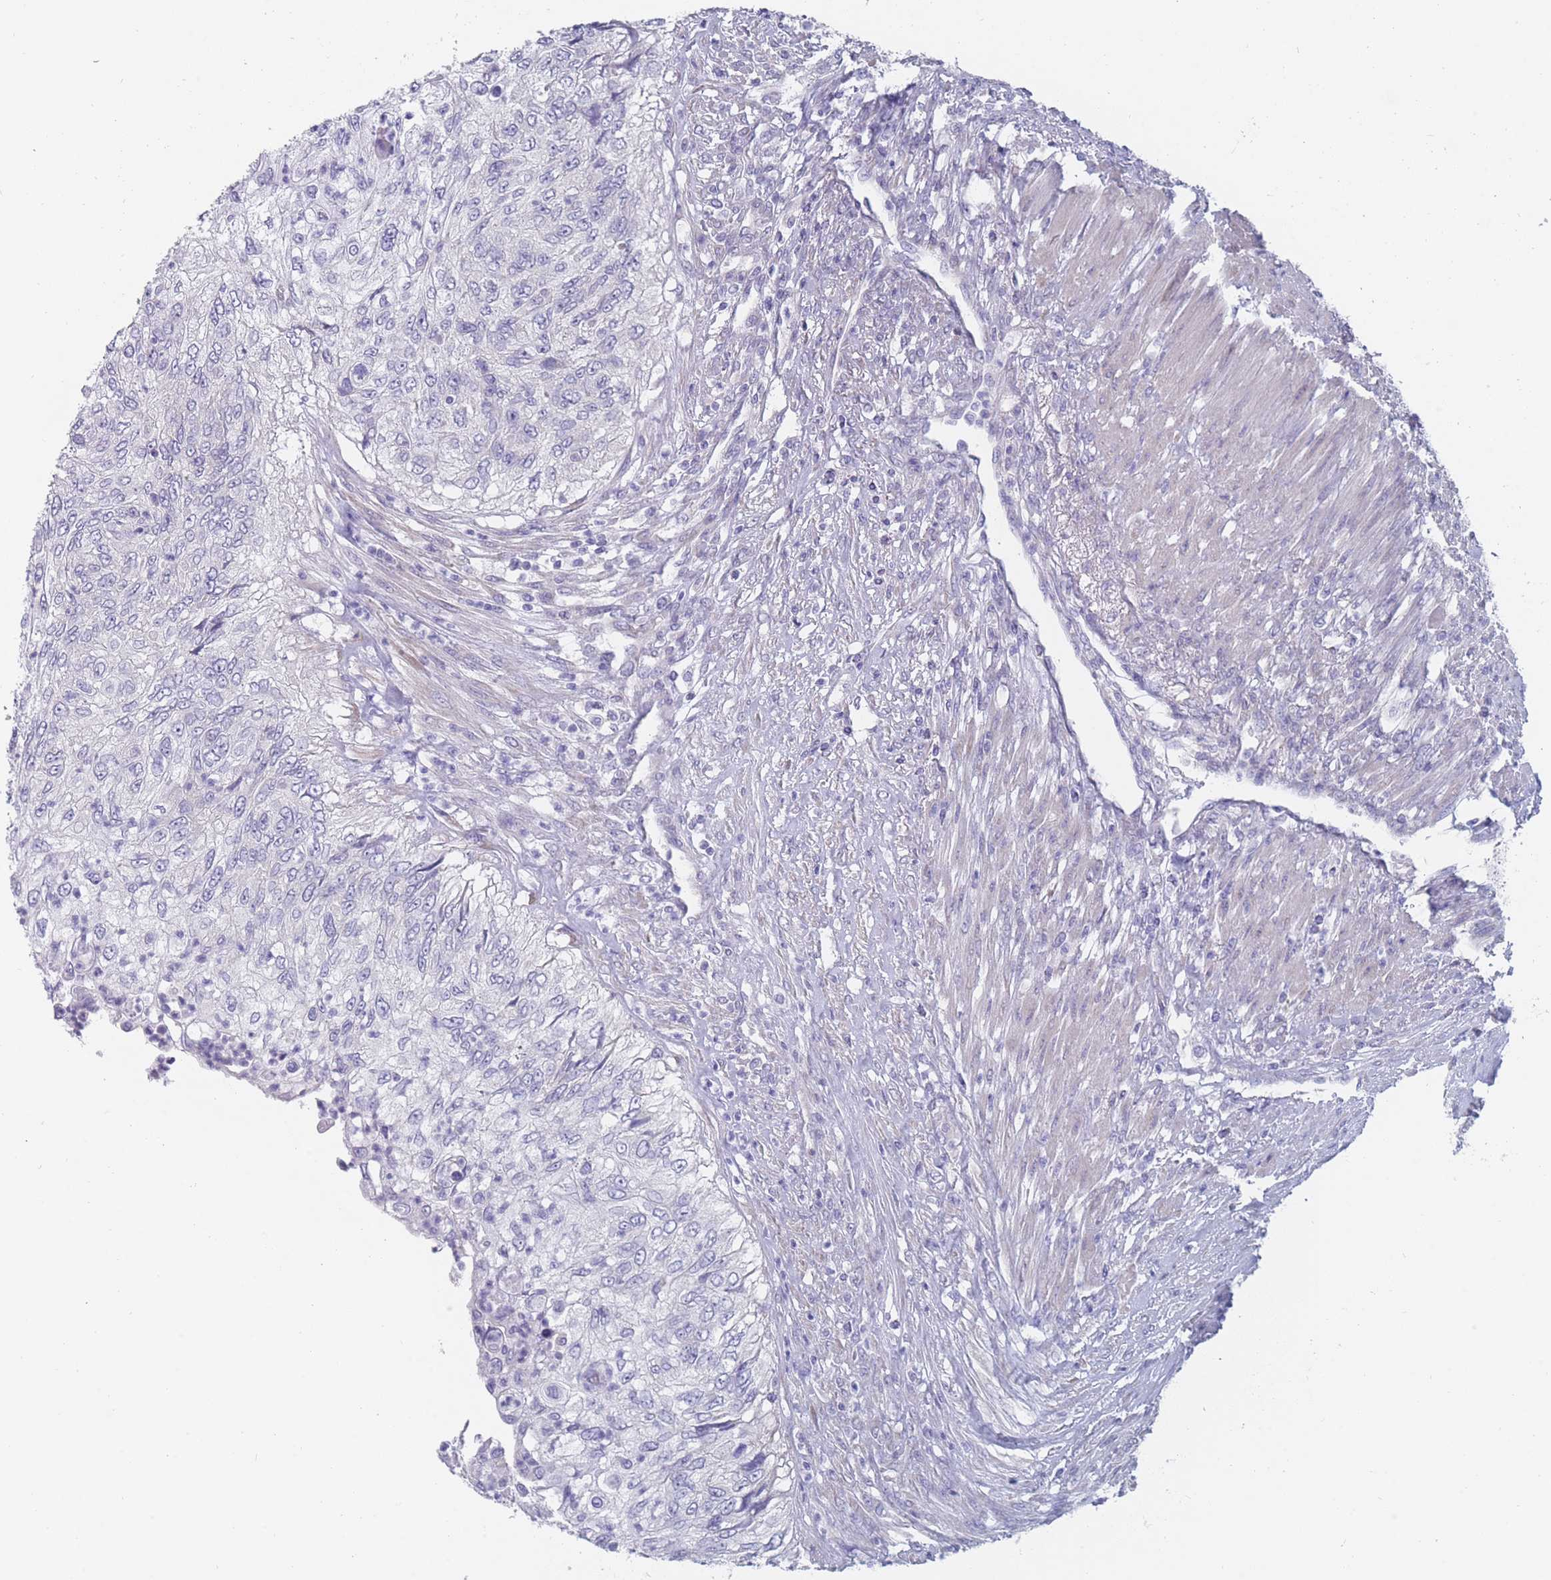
{"staining": {"intensity": "negative", "quantity": "none", "location": "none"}, "tissue": "urothelial cancer", "cell_type": "Tumor cells", "image_type": "cancer", "snomed": [{"axis": "morphology", "description": "Urothelial carcinoma, High grade"}, {"axis": "topography", "description": "Urinary bladder"}], "caption": "IHC image of neoplastic tissue: human high-grade urothelial carcinoma stained with DAB displays no significant protein staining in tumor cells.", "gene": "PIGU", "patient": {"sex": "female", "age": 60}}